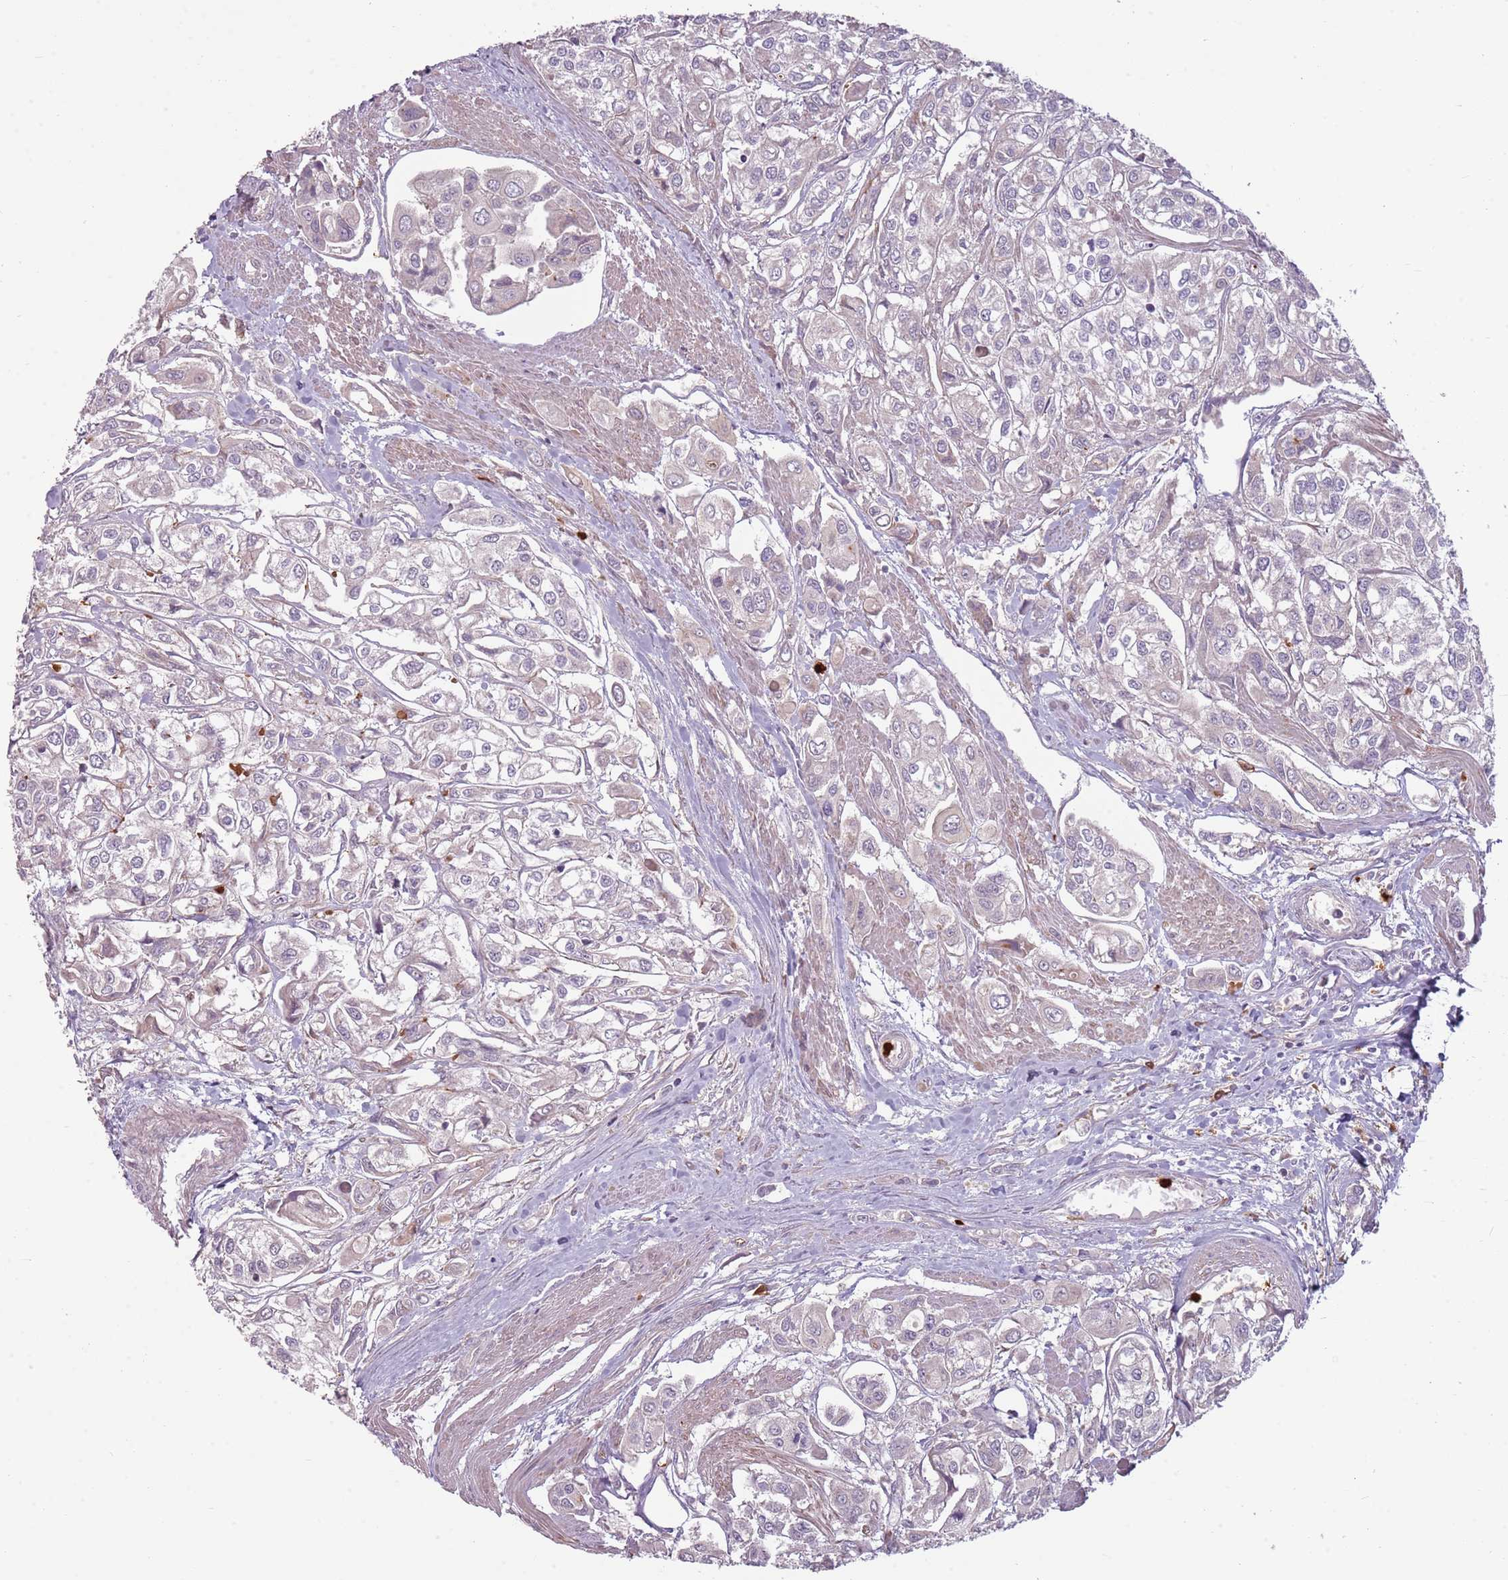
{"staining": {"intensity": "negative", "quantity": "none", "location": "none"}, "tissue": "urothelial cancer", "cell_type": "Tumor cells", "image_type": "cancer", "snomed": [{"axis": "morphology", "description": "Urothelial carcinoma, High grade"}, {"axis": "topography", "description": "Urinary bladder"}], "caption": "A high-resolution photomicrograph shows IHC staining of urothelial cancer, which demonstrates no significant staining in tumor cells. Brightfield microscopy of immunohistochemistry stained with DAB (brown) and hematoxylin (blue), captured at high magnification.", "gene": "SPAG4", "patient": {"sex": "male", "age": 67}}